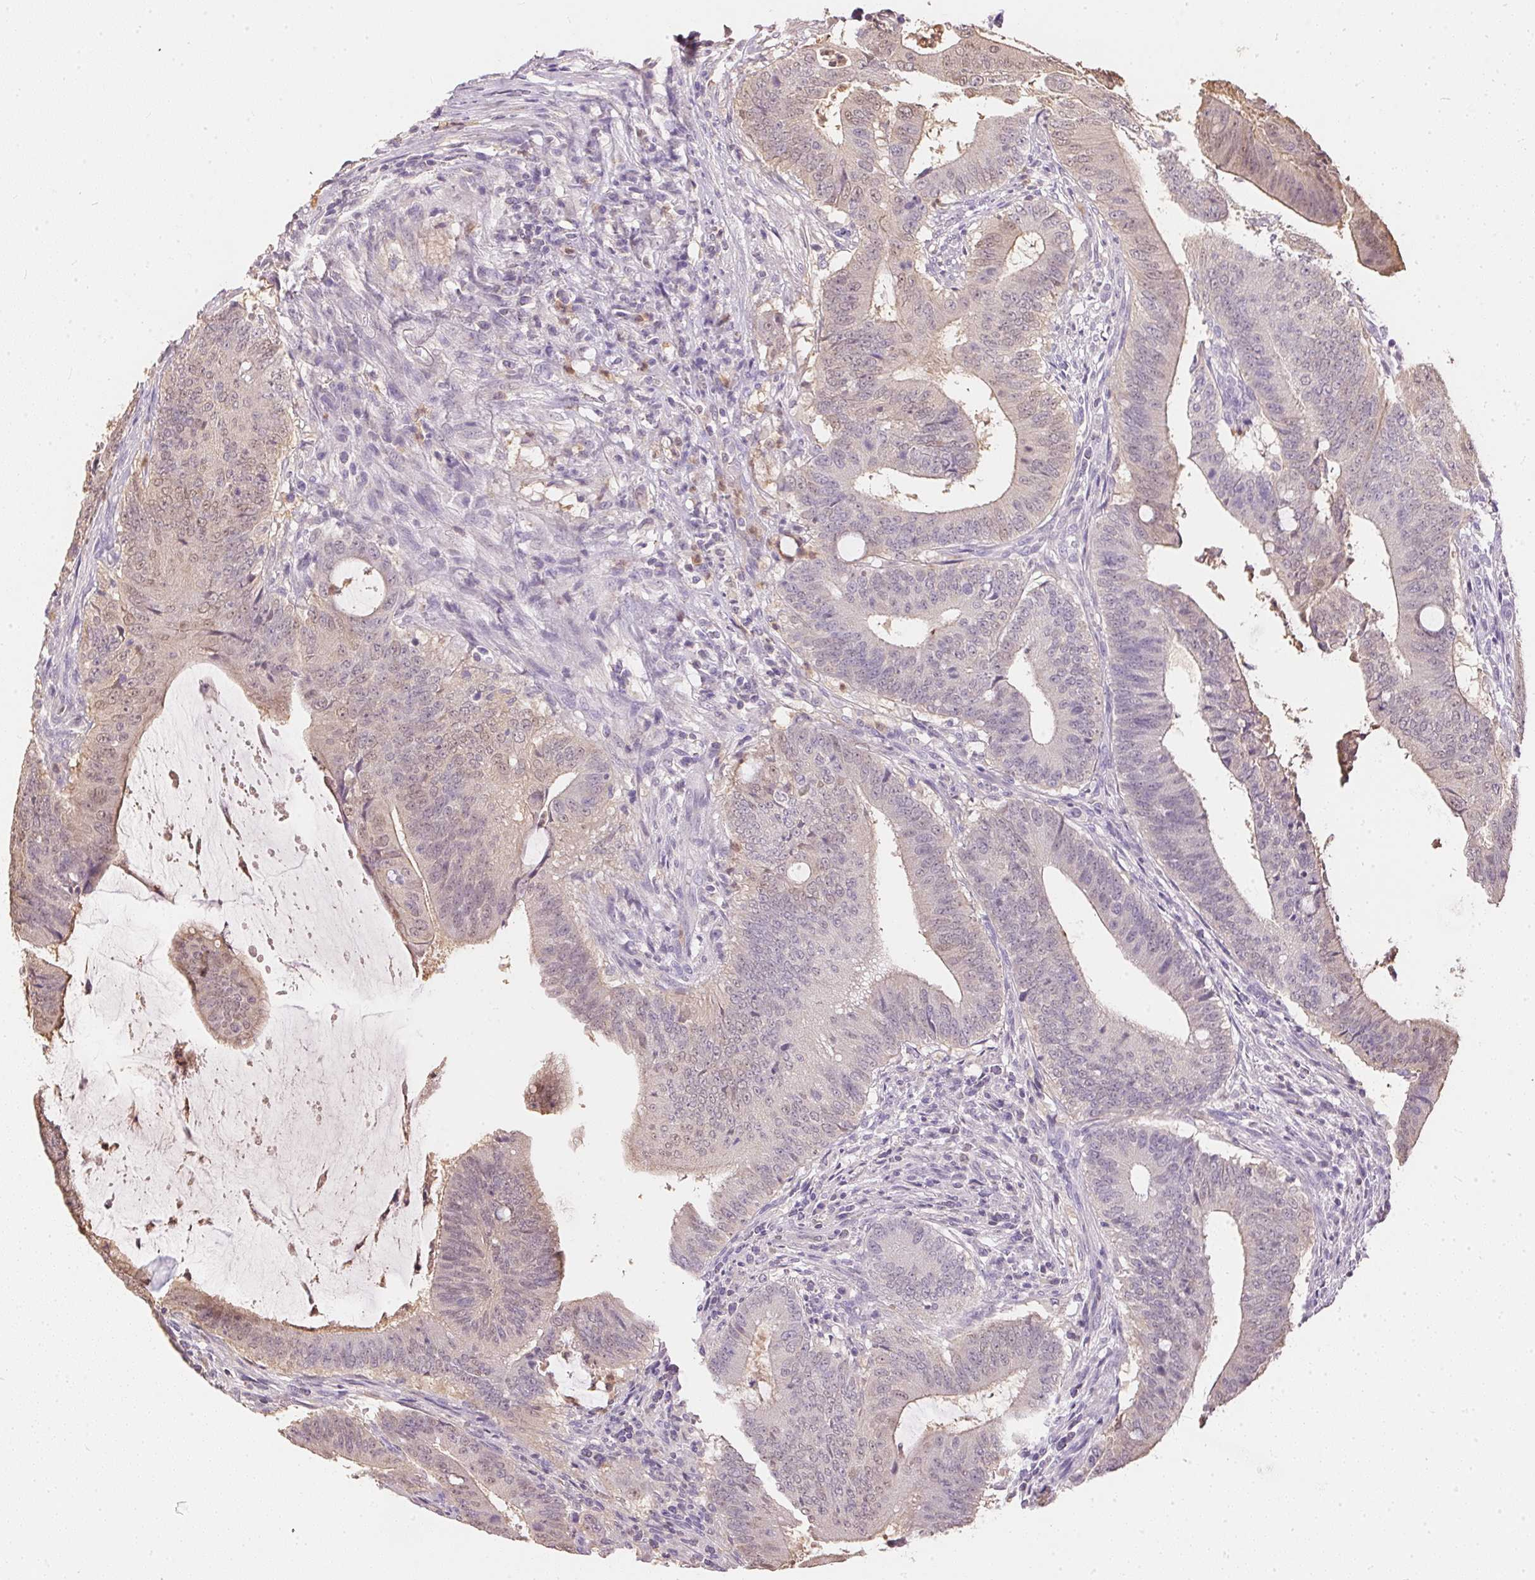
{"staining": {"intensity": "weak", "quantity": "<25%", "location": "cytoplasmic/membranous"}, "tissue": "colorectal cancer", "cell_type": "Tumor cells", "image_type": "cancer", "snomed": [{"axis": "morphology", "description": "Adenocarcinoma, NOS"}, {"axis": "topography", "description": "Colon"}], "caption": "This is an immunohistochemistry micrograph of human adenocarcinoma (colorectal). There is no staining in tumor cells.", "gene": "S100A3", "patient": {"sex": "female", "age": 43}}